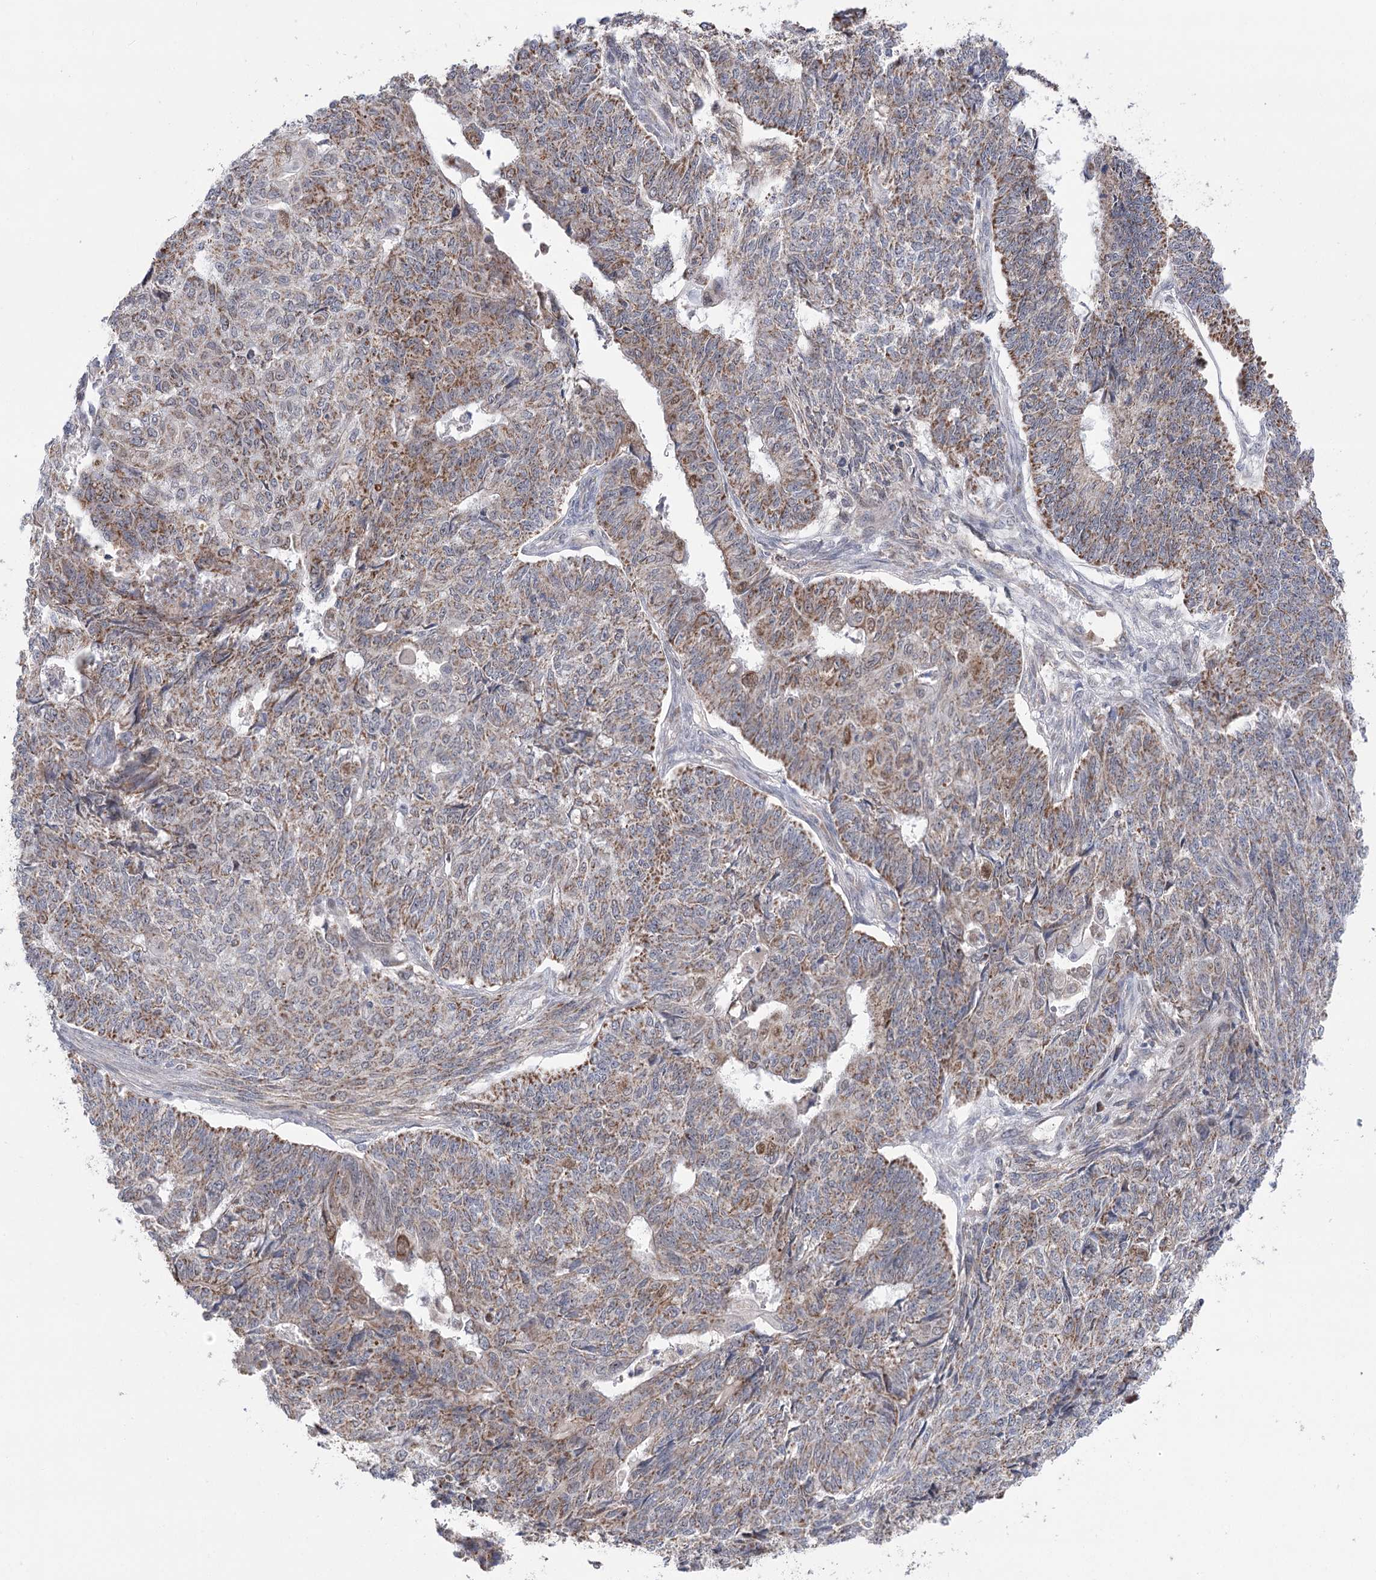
{"staining": {"intensity": "moderate", "quantity": ">75%", "location": "cytoplasmic/membranous"}, "tissue": "endometrial cancer", "cell_type": "Tumor cells", "image_type": "cancer", "snomed": [{"axis": "morphology", "description": "Adenocarcinoma, NOS"}, {"axis": "topography", "description": "Endometrium"}], "caption": "Moderate cytoplasmic/membranous expression for a protein is appreciated in approximately >75% of tumor cells of adenocarcinoma (endometrial) using IHC.", "gene": "ECHDC3", "patient": {"sex": "female", "age": 32}}